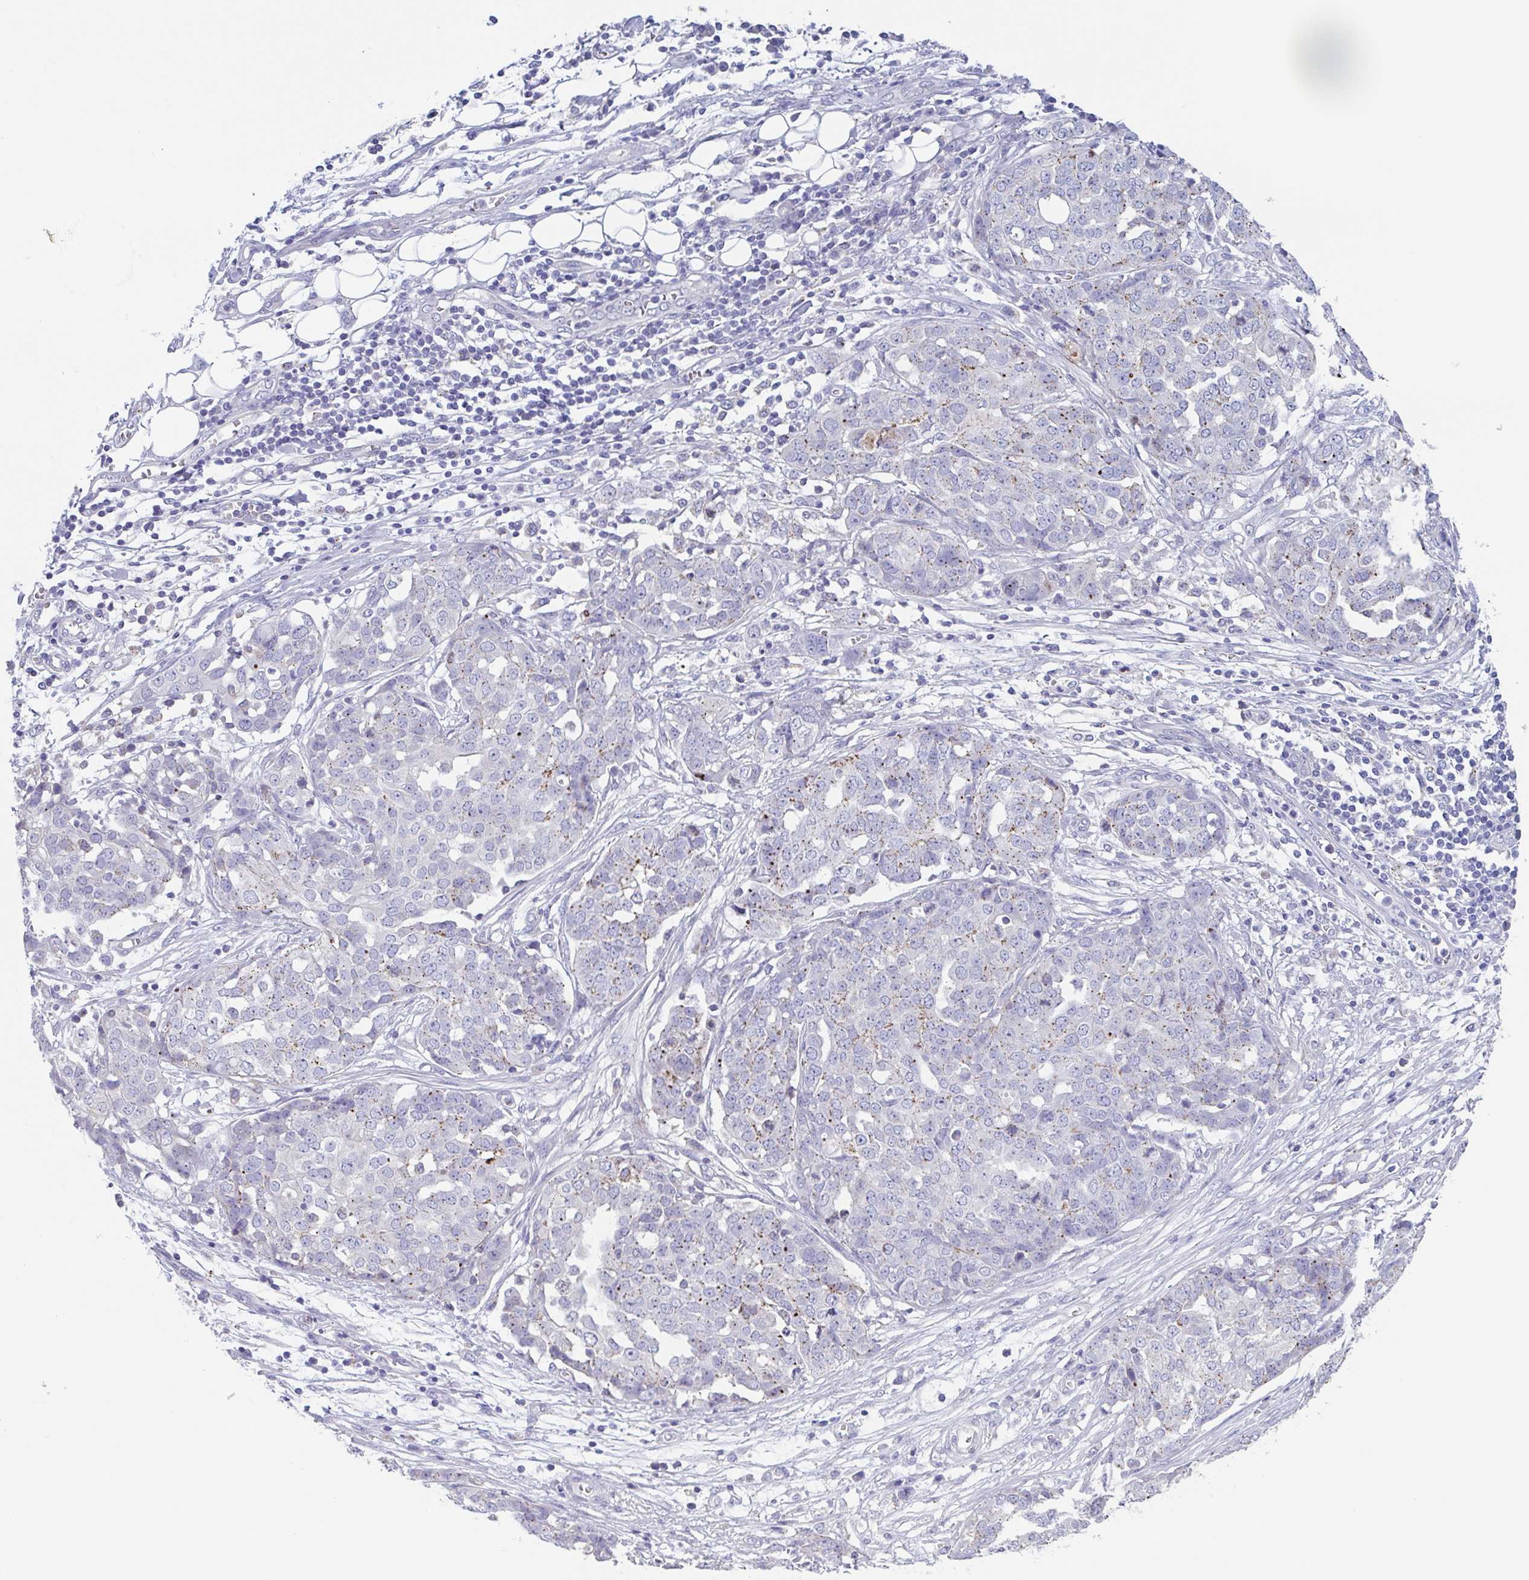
{"staining": {"intensity": "moderate", "quantity": "25%-75%", "location": "cytoplasmic/membranous"}, "tissue": "ovarian cancer", "cell_type": "Tumor cells", "image_type": "cancer", "snomed": [{"axis": "morphology", "description": "Cystadenocarcinoma, serous, NOS"}, {"axis": "topography", "description": "Soft tissue"}, {"axis": "topography", "description": "Ovary"}], "caption": "Ovarian cancer (serous cystadenocarcinoma) stained with DAB immunohistochemistry (IHC) reveals medium levels of moderate cytoplasmic/membranous positivity in approximately 25%-75% of tumor cells. (DAB (3,3'-diaminobenzidine) IHC, brown staining for protein, blue staining for nuclei).", "gene": "CHMP5", "patient": {"sex": "female", "age": 57}}